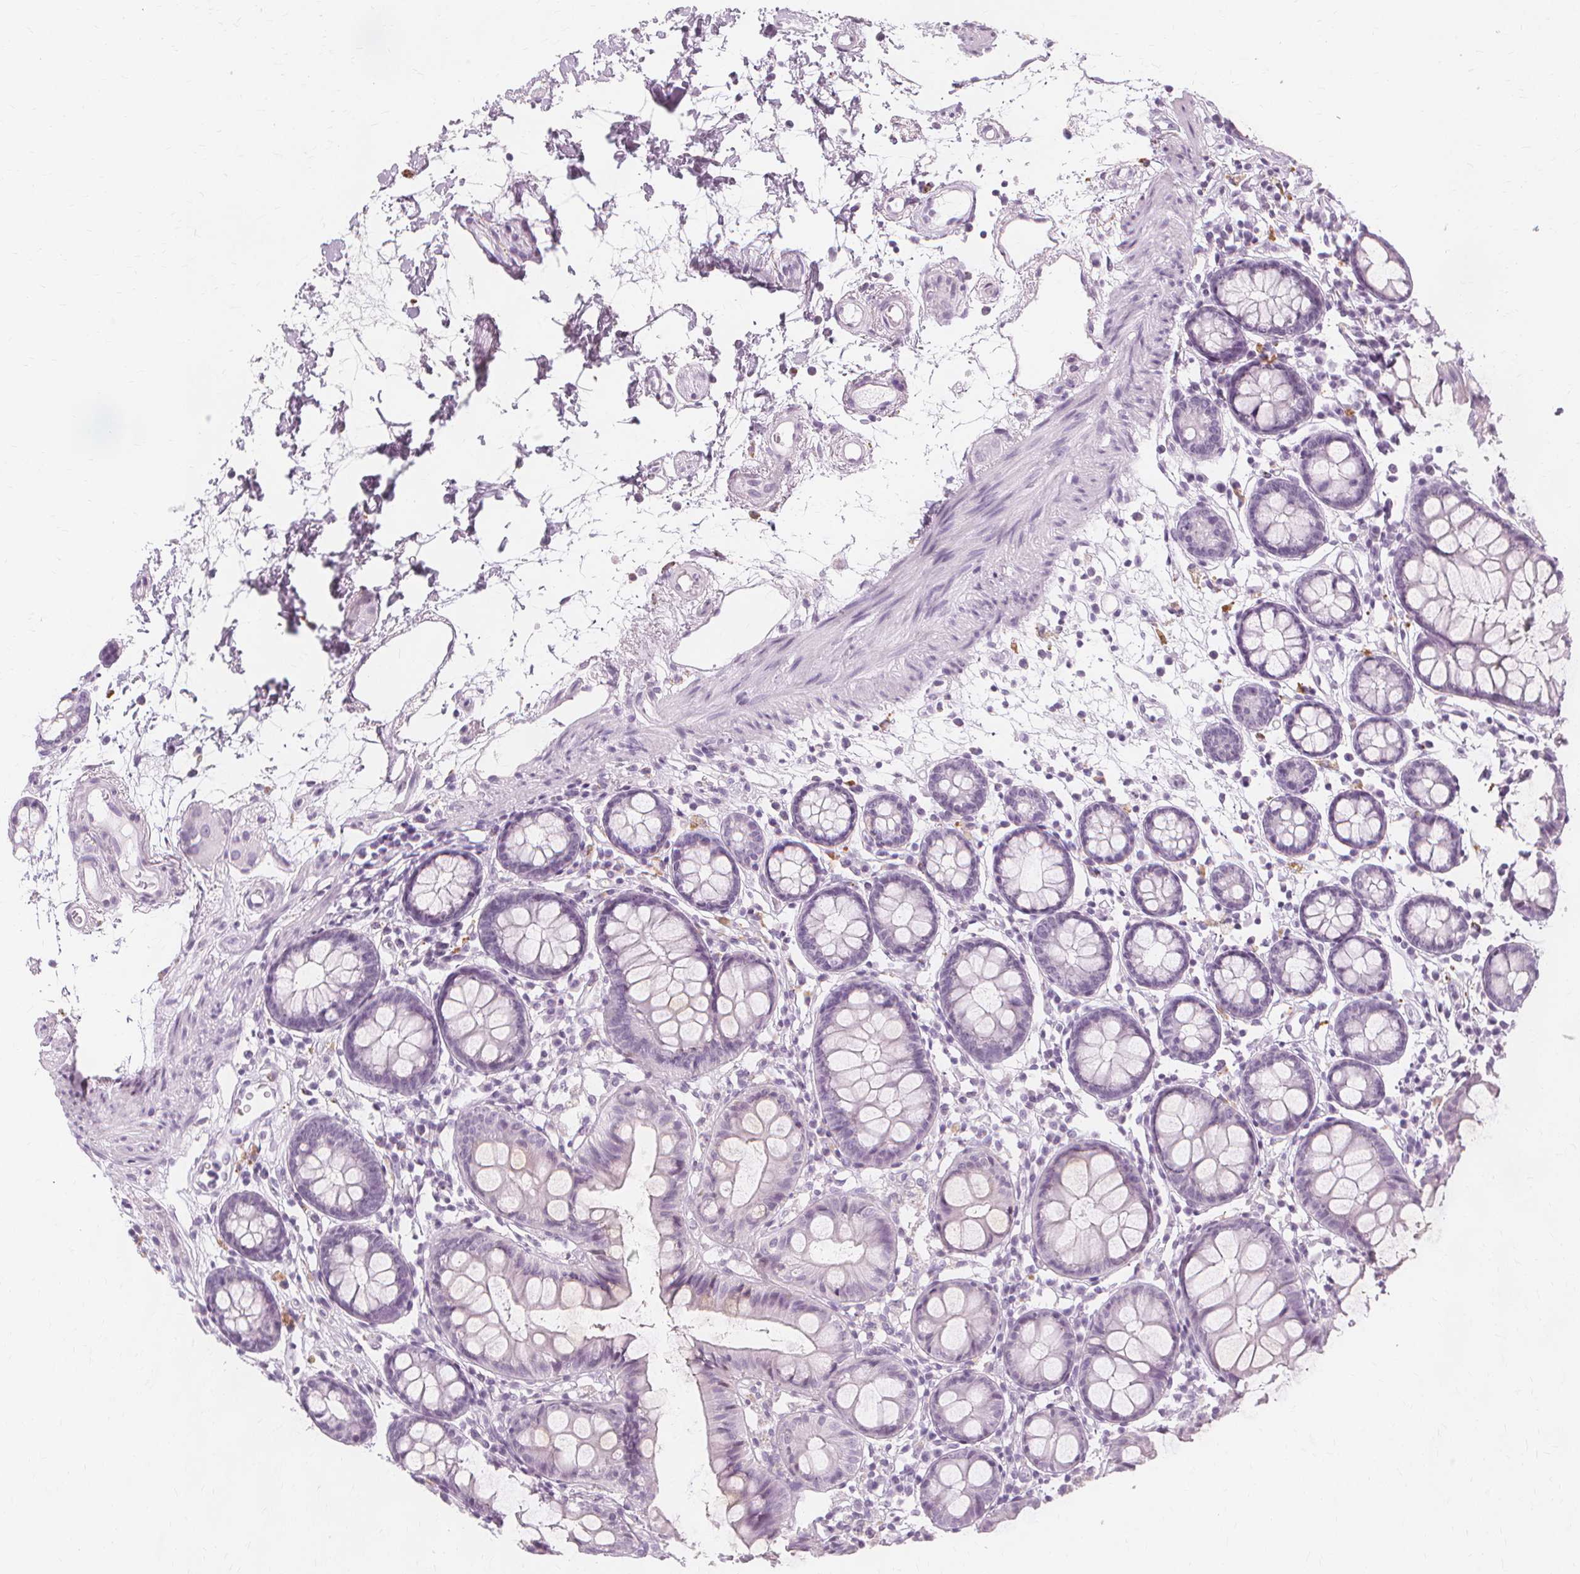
{"staining": {"intensity": "negative", "quantity": "none", "location": "none"}, "tissue": "colon", "cell_type": "Endothelial cells", "image_type": "normal", "snomed": [{"axis": "morphology", "description": "Normal tissue, NOS"}, {"axis": "topography", "description": "Colon"}], "caption": "This is an immunohistochemistry (IHC) histopathology image of normal colon. There is no positivity in endothelial cells.", "gene": "TFF1", "patient": {"sex": "female", "age": 84}}